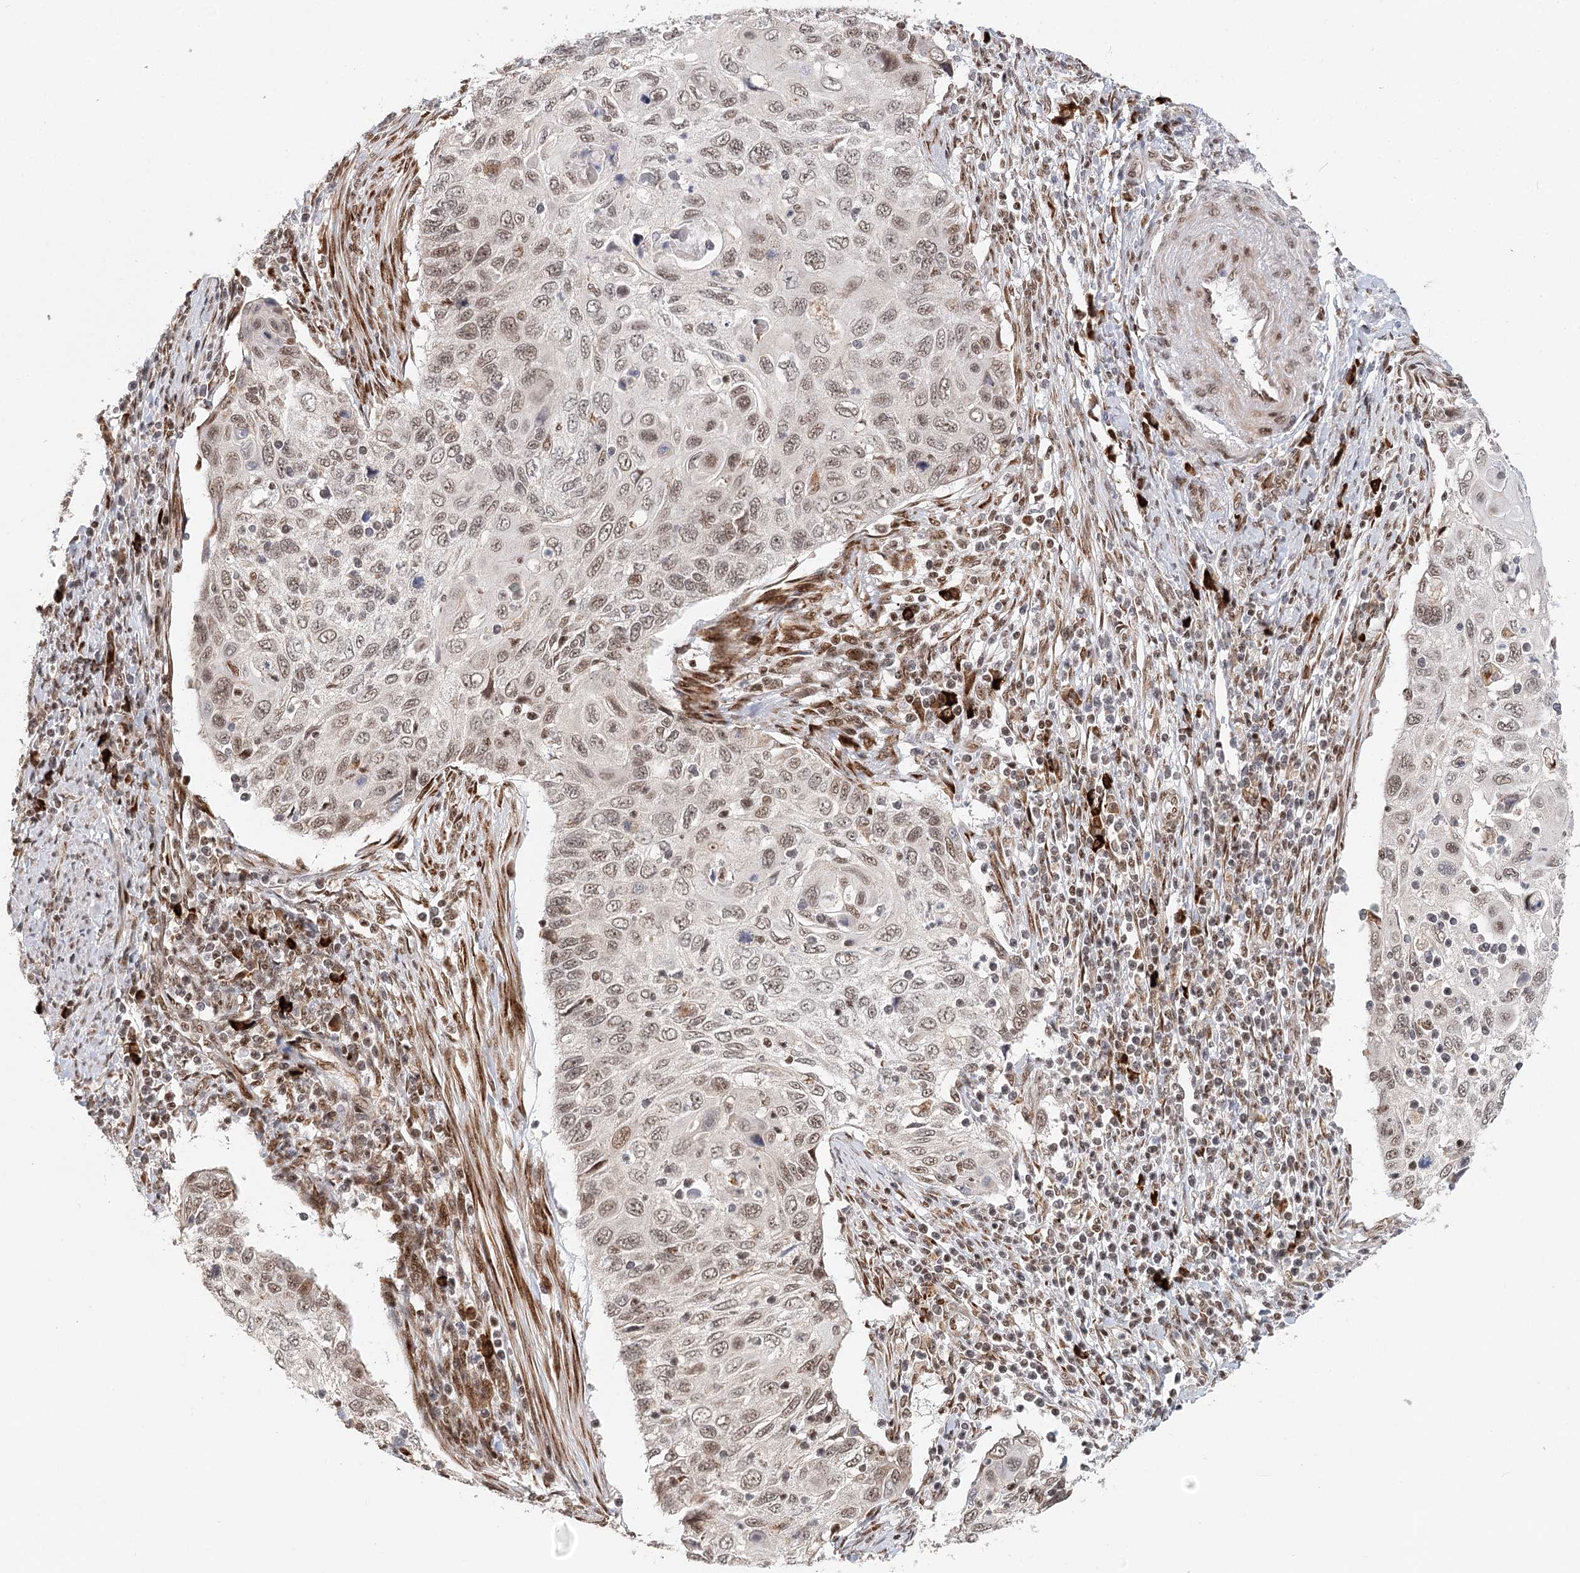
{"staining": {"intensity": "weak", "quantity": ">75%", "location": "nuclear"}, "tissue": "cervical cancer", "cell_type": "Tumor cells", "image_type": "cancer", "snomed": [{"axis": "morphology", "description": "Squamous cell carcinoma, NOS"}, {"axis": "topography", "description": "Cervix"}], "caption": "Cervical squamous cell carcinoma was stained to show a protein in brown. There is low levels of weak nuclear expression in approximately >75% of tumor cells. (IHC, brightfield microscopy, high magnification).", "gene": "BNIP5", "patient": {"sex": "female", "age": 70}}